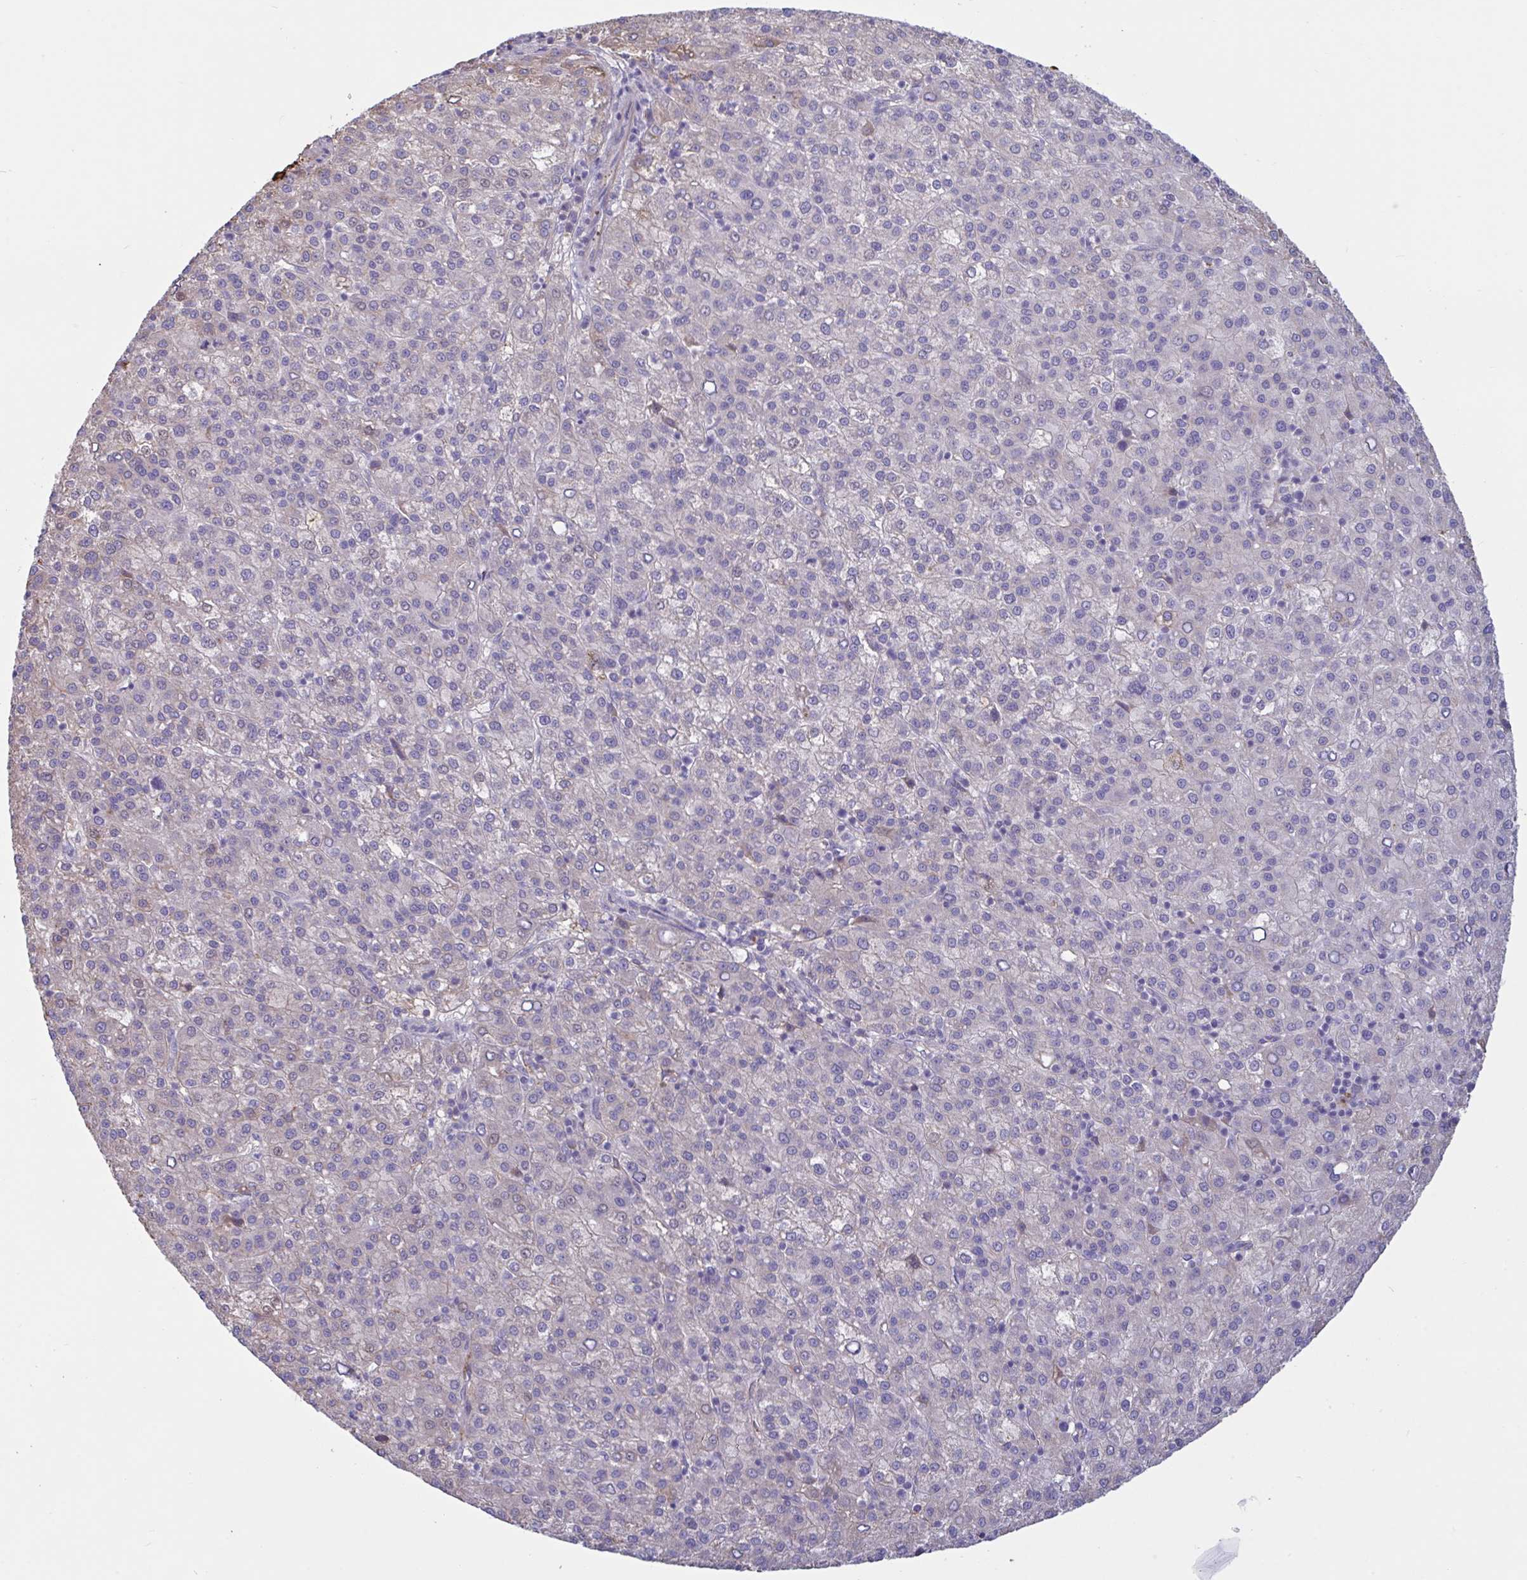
{"staining": {"intensity": "negative", "quantity": "none", "location": "none"}, "tissue": "liver cancer", "cell_type": "Tumor cells", "image_type": "cancer", "snomed": [{"axis": "morphology", "description": "Carcinoma, Hepatocellular, NOS"}, {"axis": "topography", "description": "Liver"}], "caption": "Human hepatocellular carcinoma (liver) stained for a protein using IHC shows no positivity in tumor cells.", "gene": "IL1R1", "patient": {"sex": "female", "age": 58}}